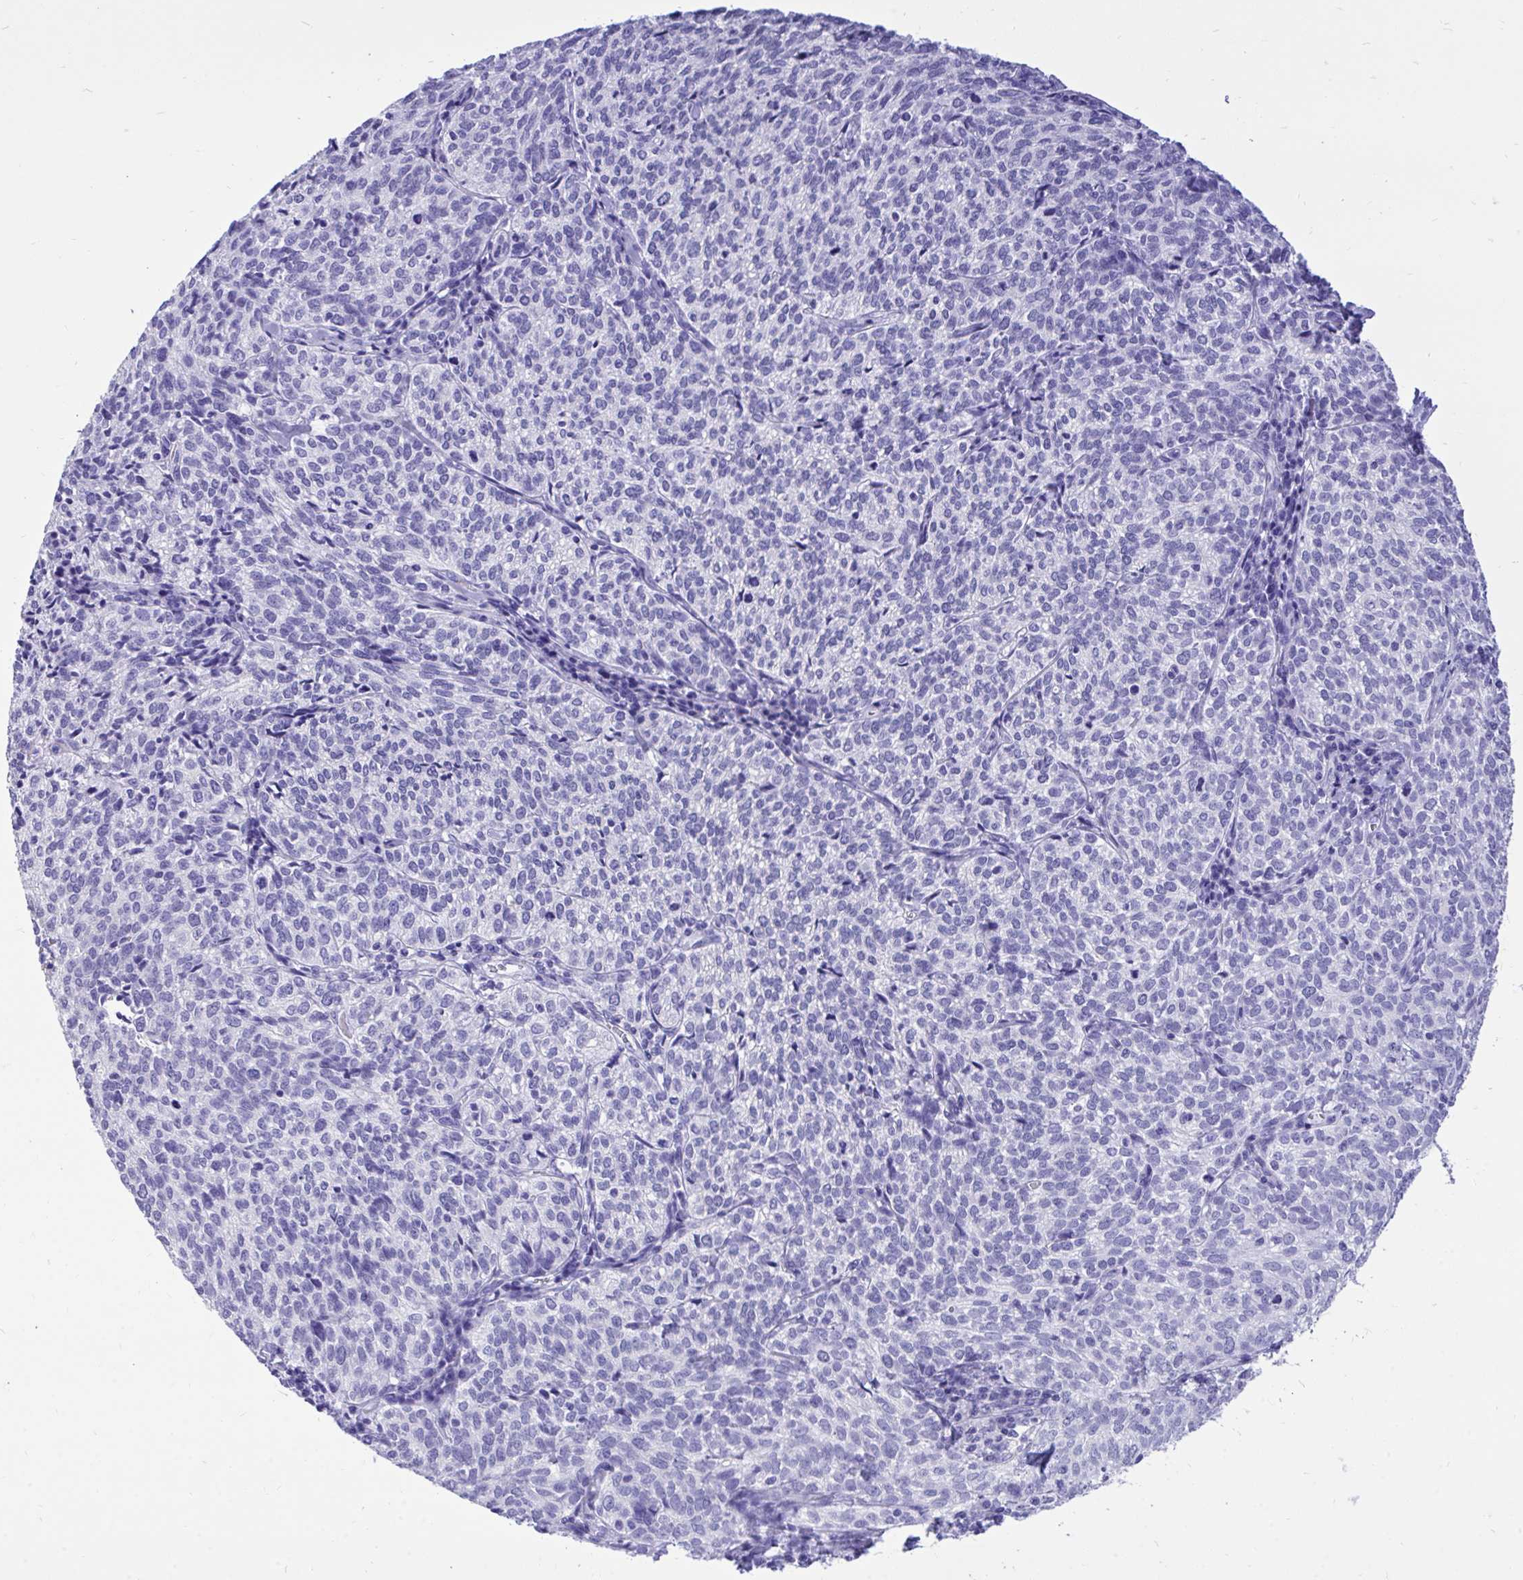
{"staining": {"intensity": "negative", "quantity": "none", "location": "none"}, "tissue": "cervical cancer", "cell_type": "Tumor cells", "image_type": "cancer", "snomed": [{"axis": "morphology", "description": "Normal tissue, NOS"}, {"axis": "morphology", "description": "Squamous cell carcinoma, NOS"}, {"axis": "topography", "description": "Vagina"}, {"axis": "topography", "description": "Cervix"}], "caption": "DAB immunohistochemical staining of cervical cancer demonstrates no significant expression in tumor cells.", "gene": "MON1A", "patient": {"sex": "female", "age": 45}}